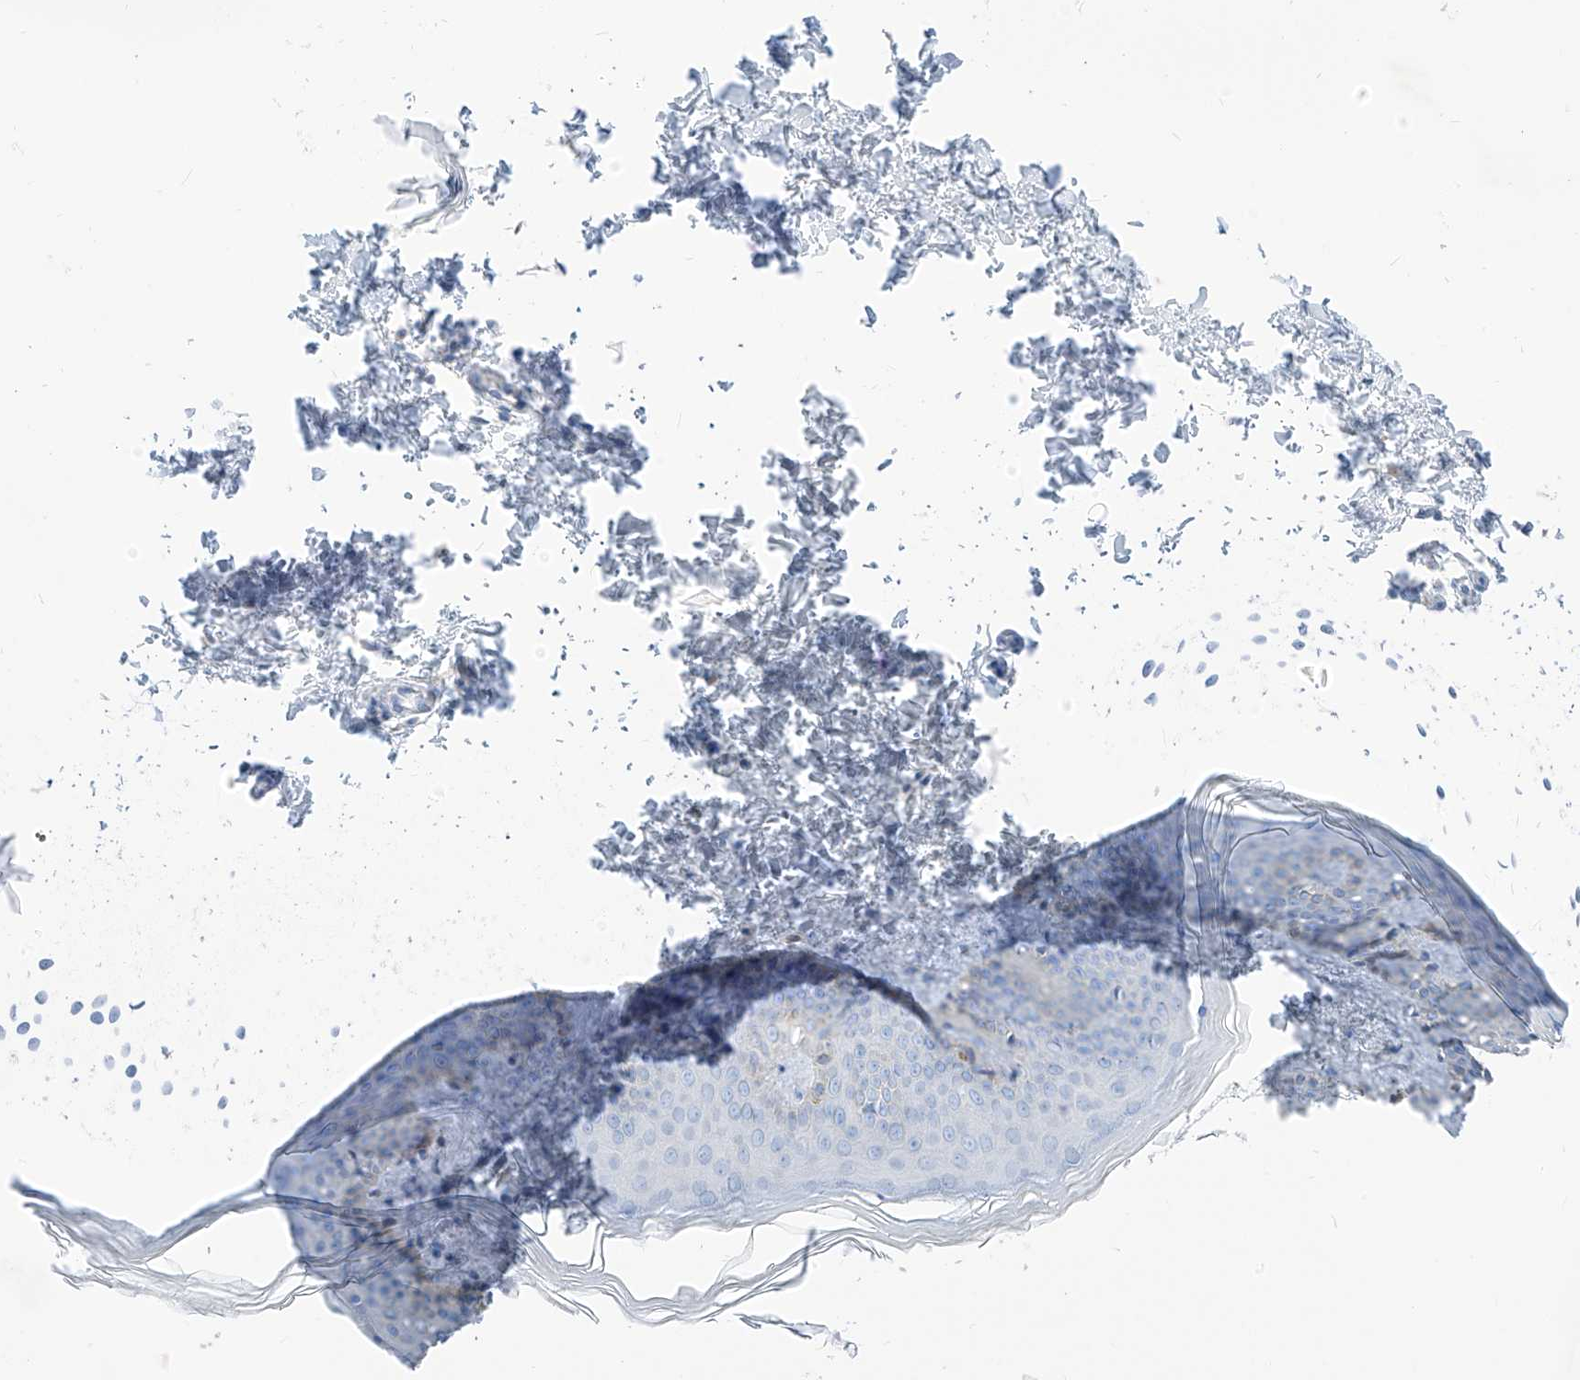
{"staining": {"intensity": "negative", "quantity": "none", "location": "none"}, "tissue": "skin", "cell_type": "Fibroblasts", "image_type": "normal", "snomed": [{"axis": "morphology", "description": "Normal tissue, NOS"}, {"axis": "topography", "description": "Skin"}], "caption": "This is a image of immunohistochemistry (IHC) staining of normal skin, which shows no staining in fibroblasts. (DAB (3,3'-diaminobenzidine) immunohistochemistry visualized using brightfield microscopy, high magnification).", "gene": "ZNF404", "patient": {"sex": "female", "age": 27}}